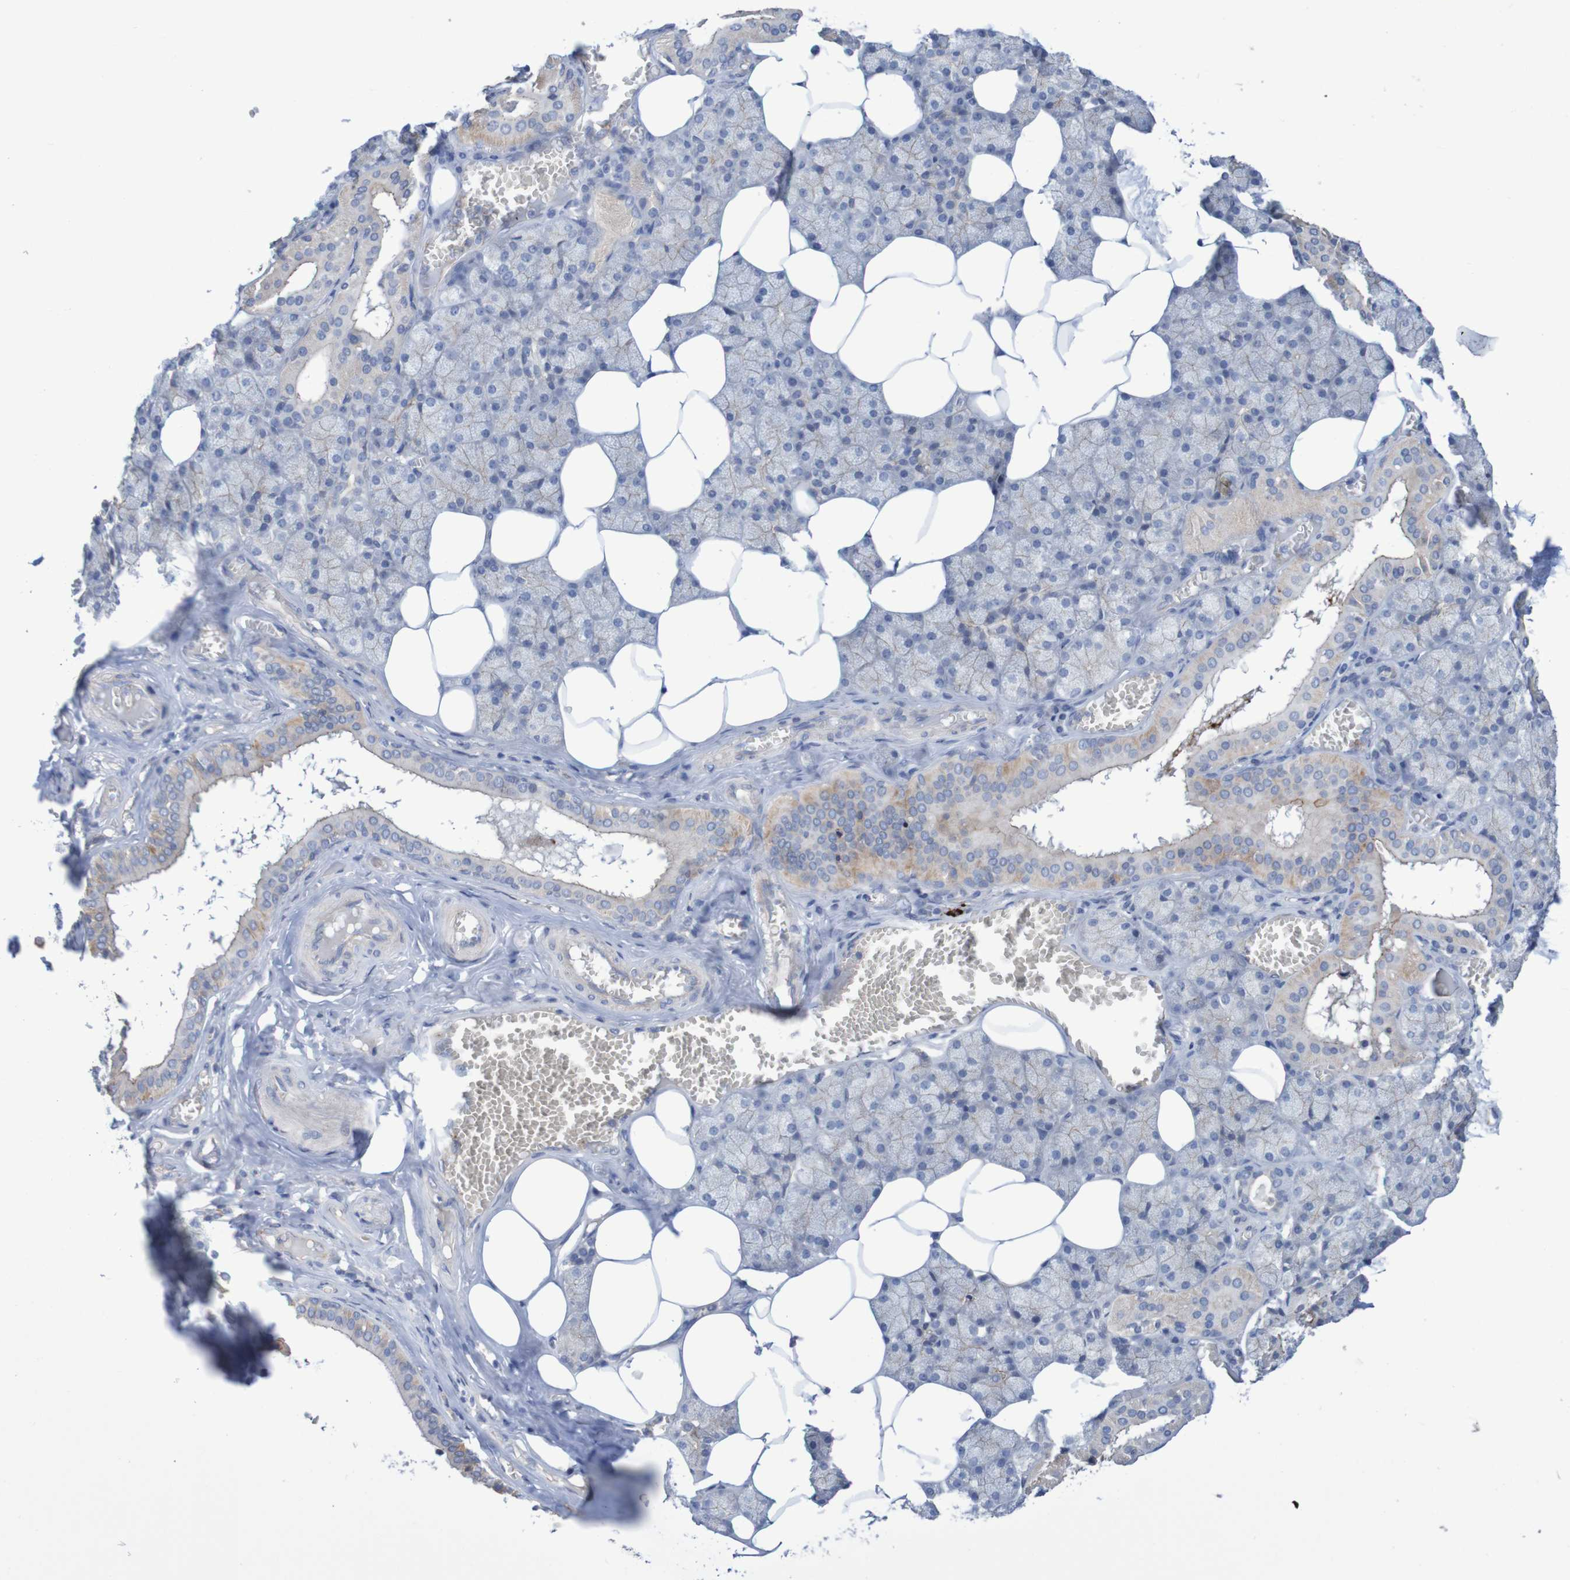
{"staining": {"intensity": "moderate", "quantity": "25%-75%", "location": "cytoplasmic/membranous"}, "tissue": "salivary gland", "cell_type": "Glandular cells", "image_type": "normal", "snomed": [{"axis": "morphology", "description": "Normal tissue, NOS"}, {"axis": "topography", "description": "Salivary gland"}], "caption": "Unremarkable salivary gland reveals moderate cytoplasmic/membranous expression in about 25%-75% of glandular cells, visualized by immunohistochemistry.", "gene": "NECTIN2", "patient": {"sex": "male", "age": 62}}